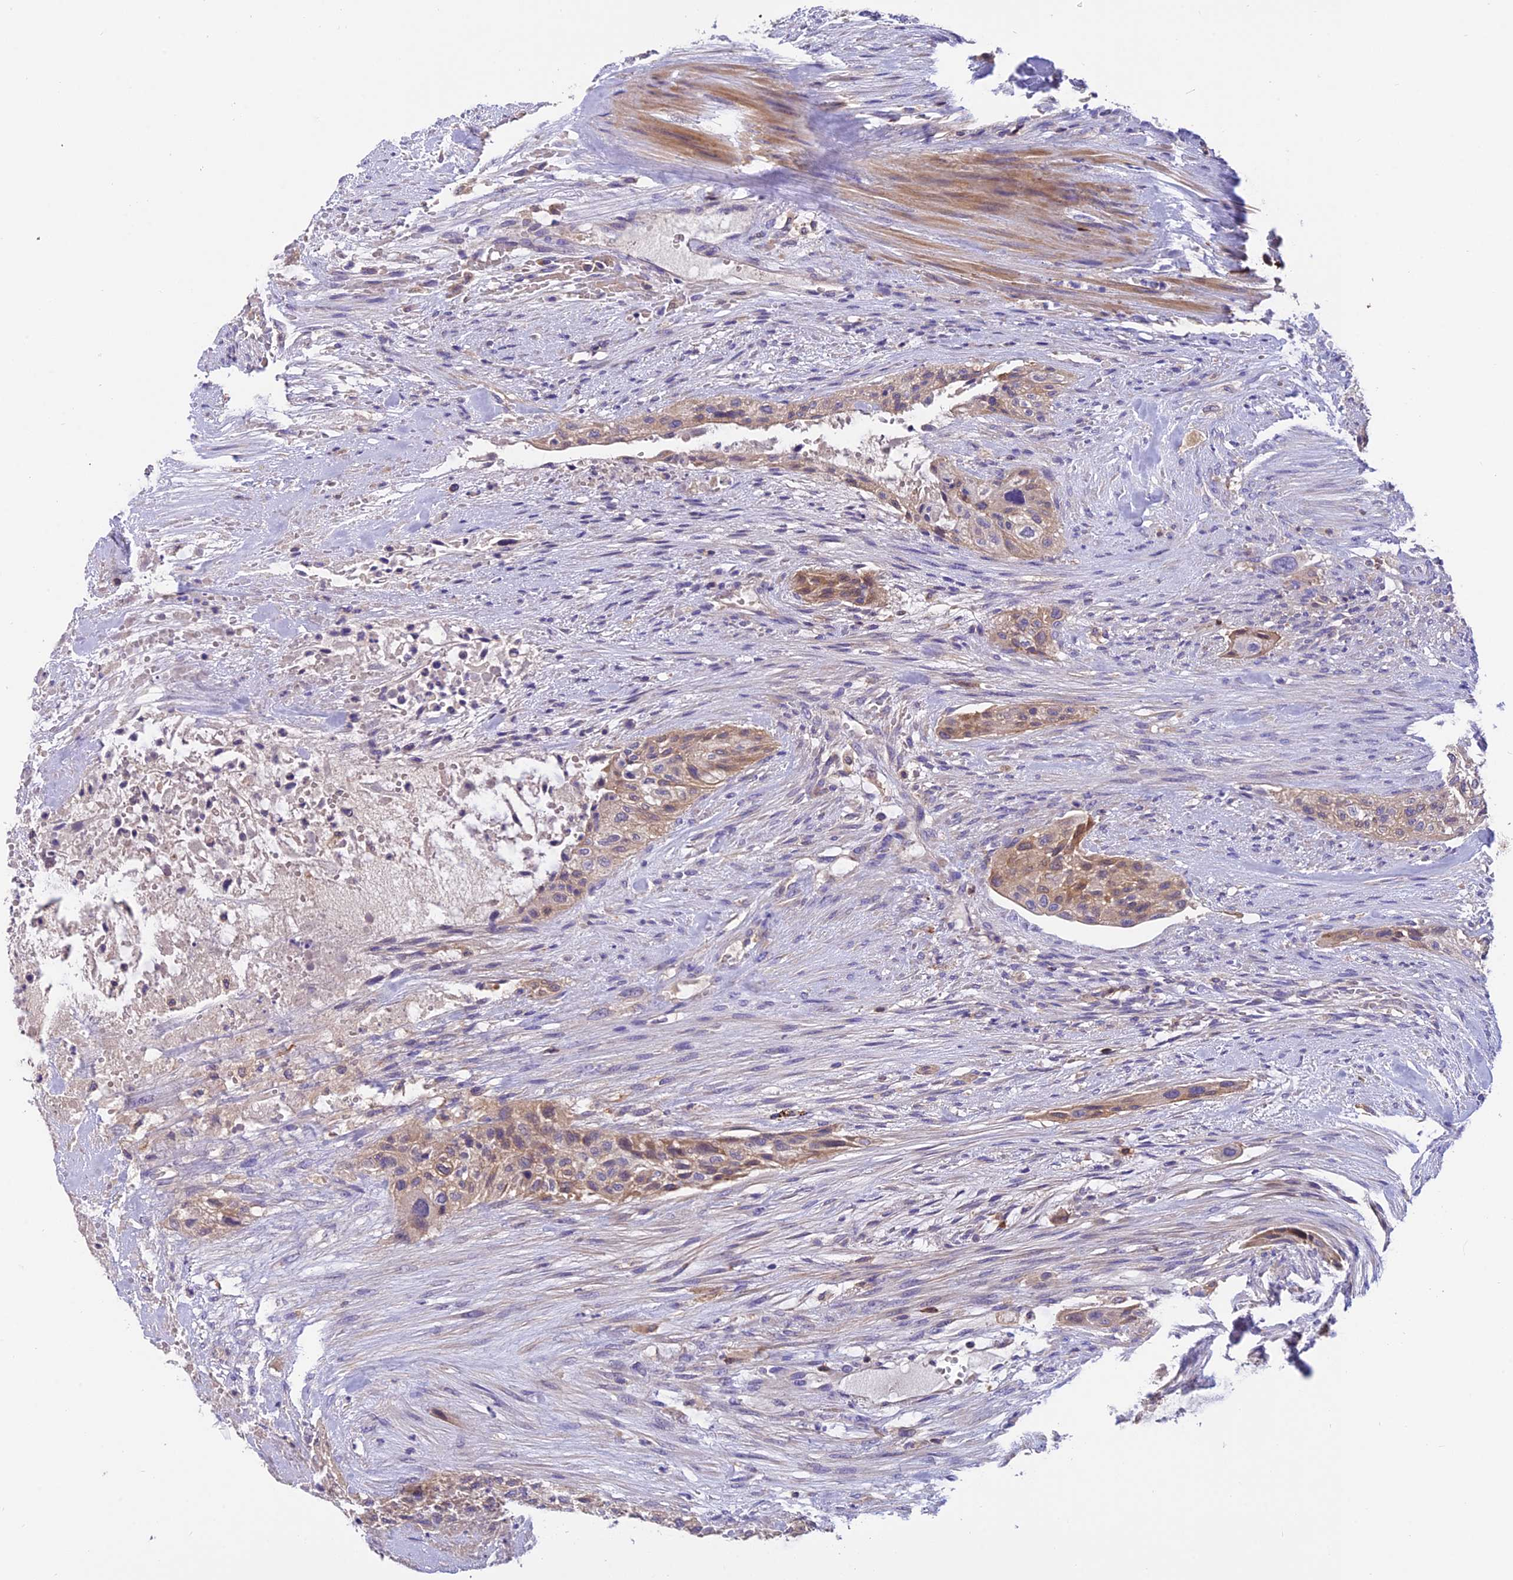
{"staining": {"intensity": "moderate", "quantity": "<25%", "location": "cytoplasmic/membranous"}, "tissue": "urothelial cancer", "cell_type": "Tumor cells", "image_type": "cancer", "snomed": [{"axis": "morphology", "description": "Urothelial carcinoma, High grade"}, {"axis": "topography", "description": "Urinary bladder"}], "caption": "Protein analysis of urothelial cancer tissue shows moderate cytoplasmic/membranous expression in approximately <25% of tumor cells.", "gene": "LPXN", "patient": {"sex": "male", "age": 35}}